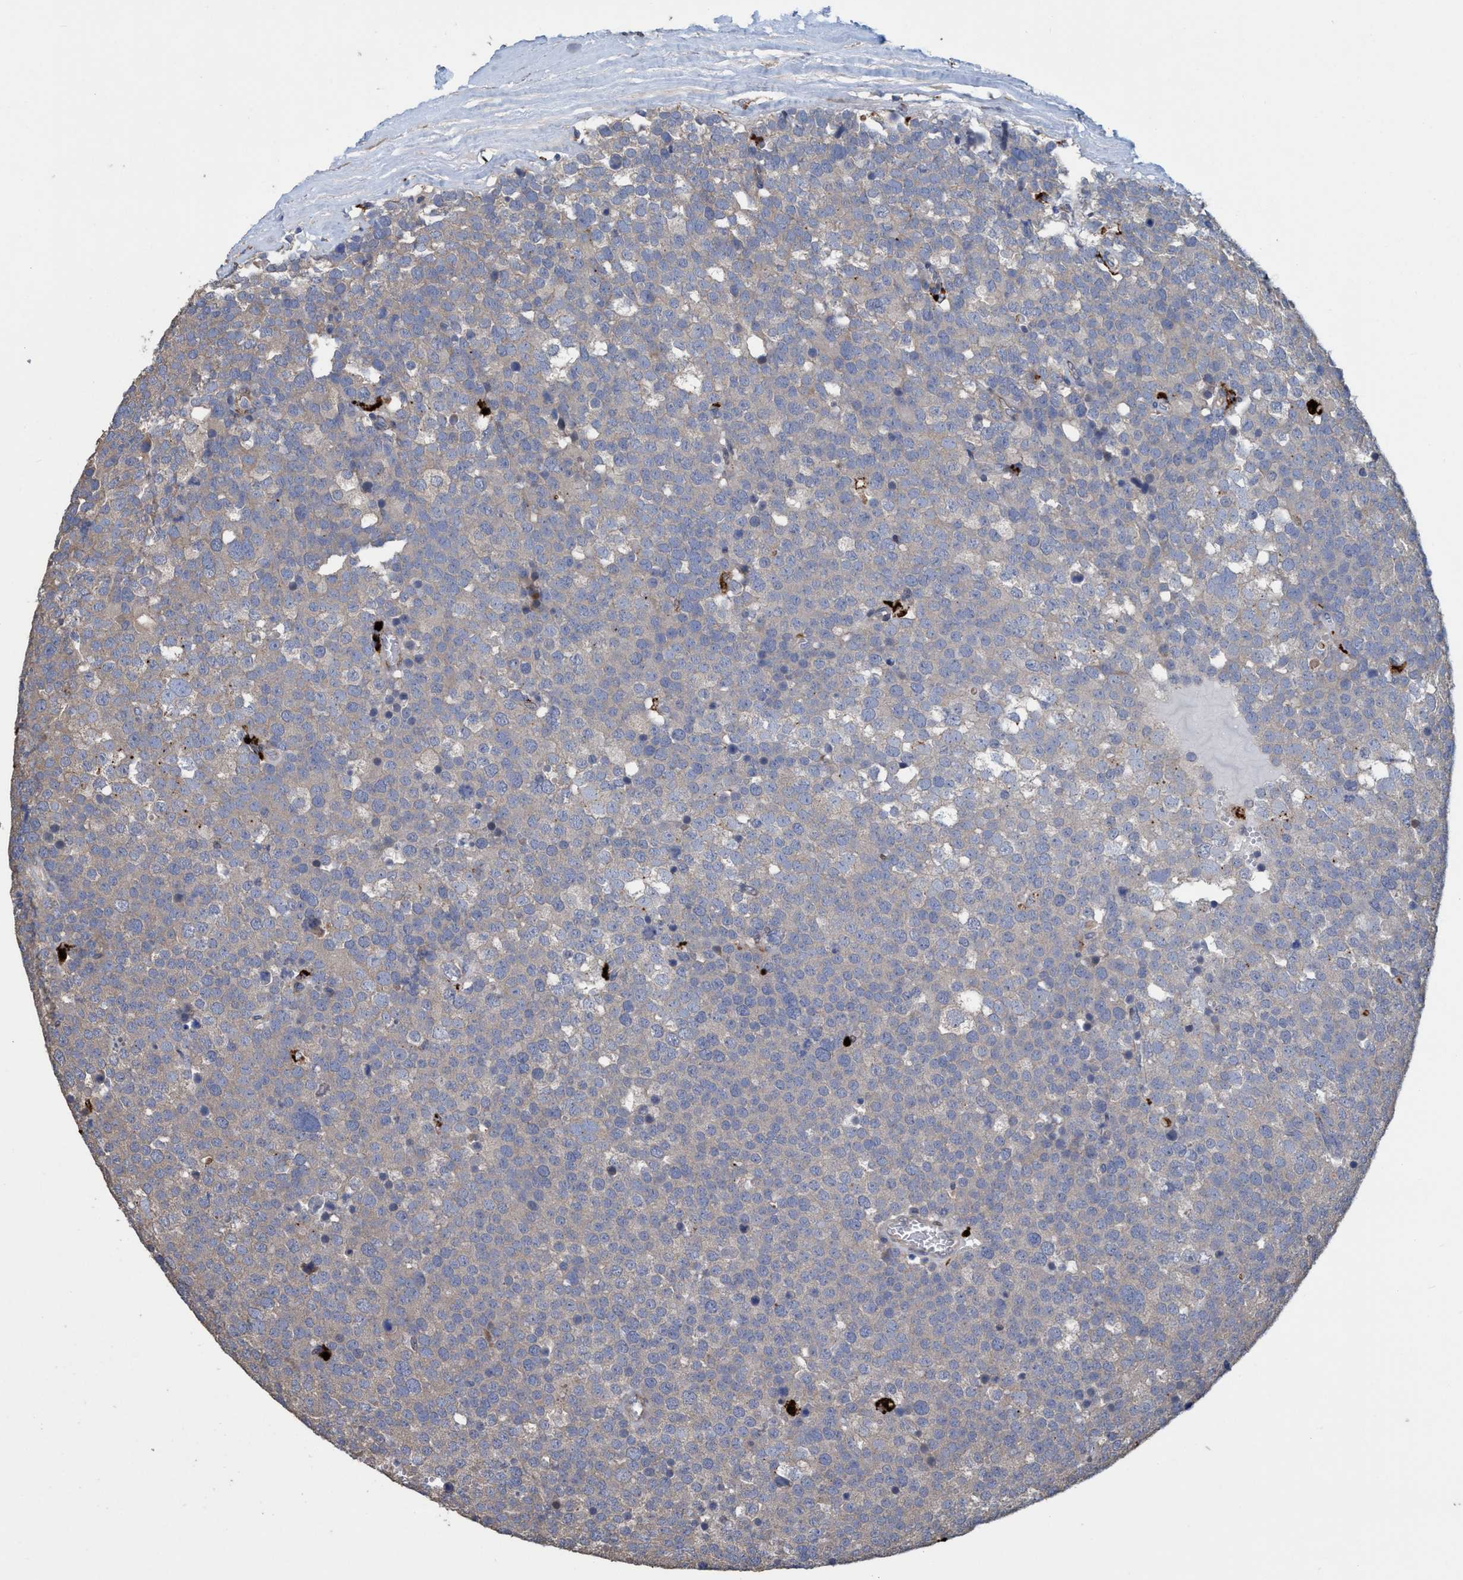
{"staining": {"intensity": "negative", "quantity": "none", "location": "none"}, "tissue": "testis cancer", "cell_type": "Tumor cells", "image_type": "cancer", "snomed": [{"axis": "morphology", "description": "Normal tissue, NOS"}, {"axis": "morphology", "description": "Seminoma, NOS"}, {"axis": "topography", "description": "Testis"}], "caption": "Testis cancer (seminoma) stained for a protein using IHC exhibits no positivity tumor cells.", "gene": "BBS9", "patient": {"sex": "male", "age": 71}}